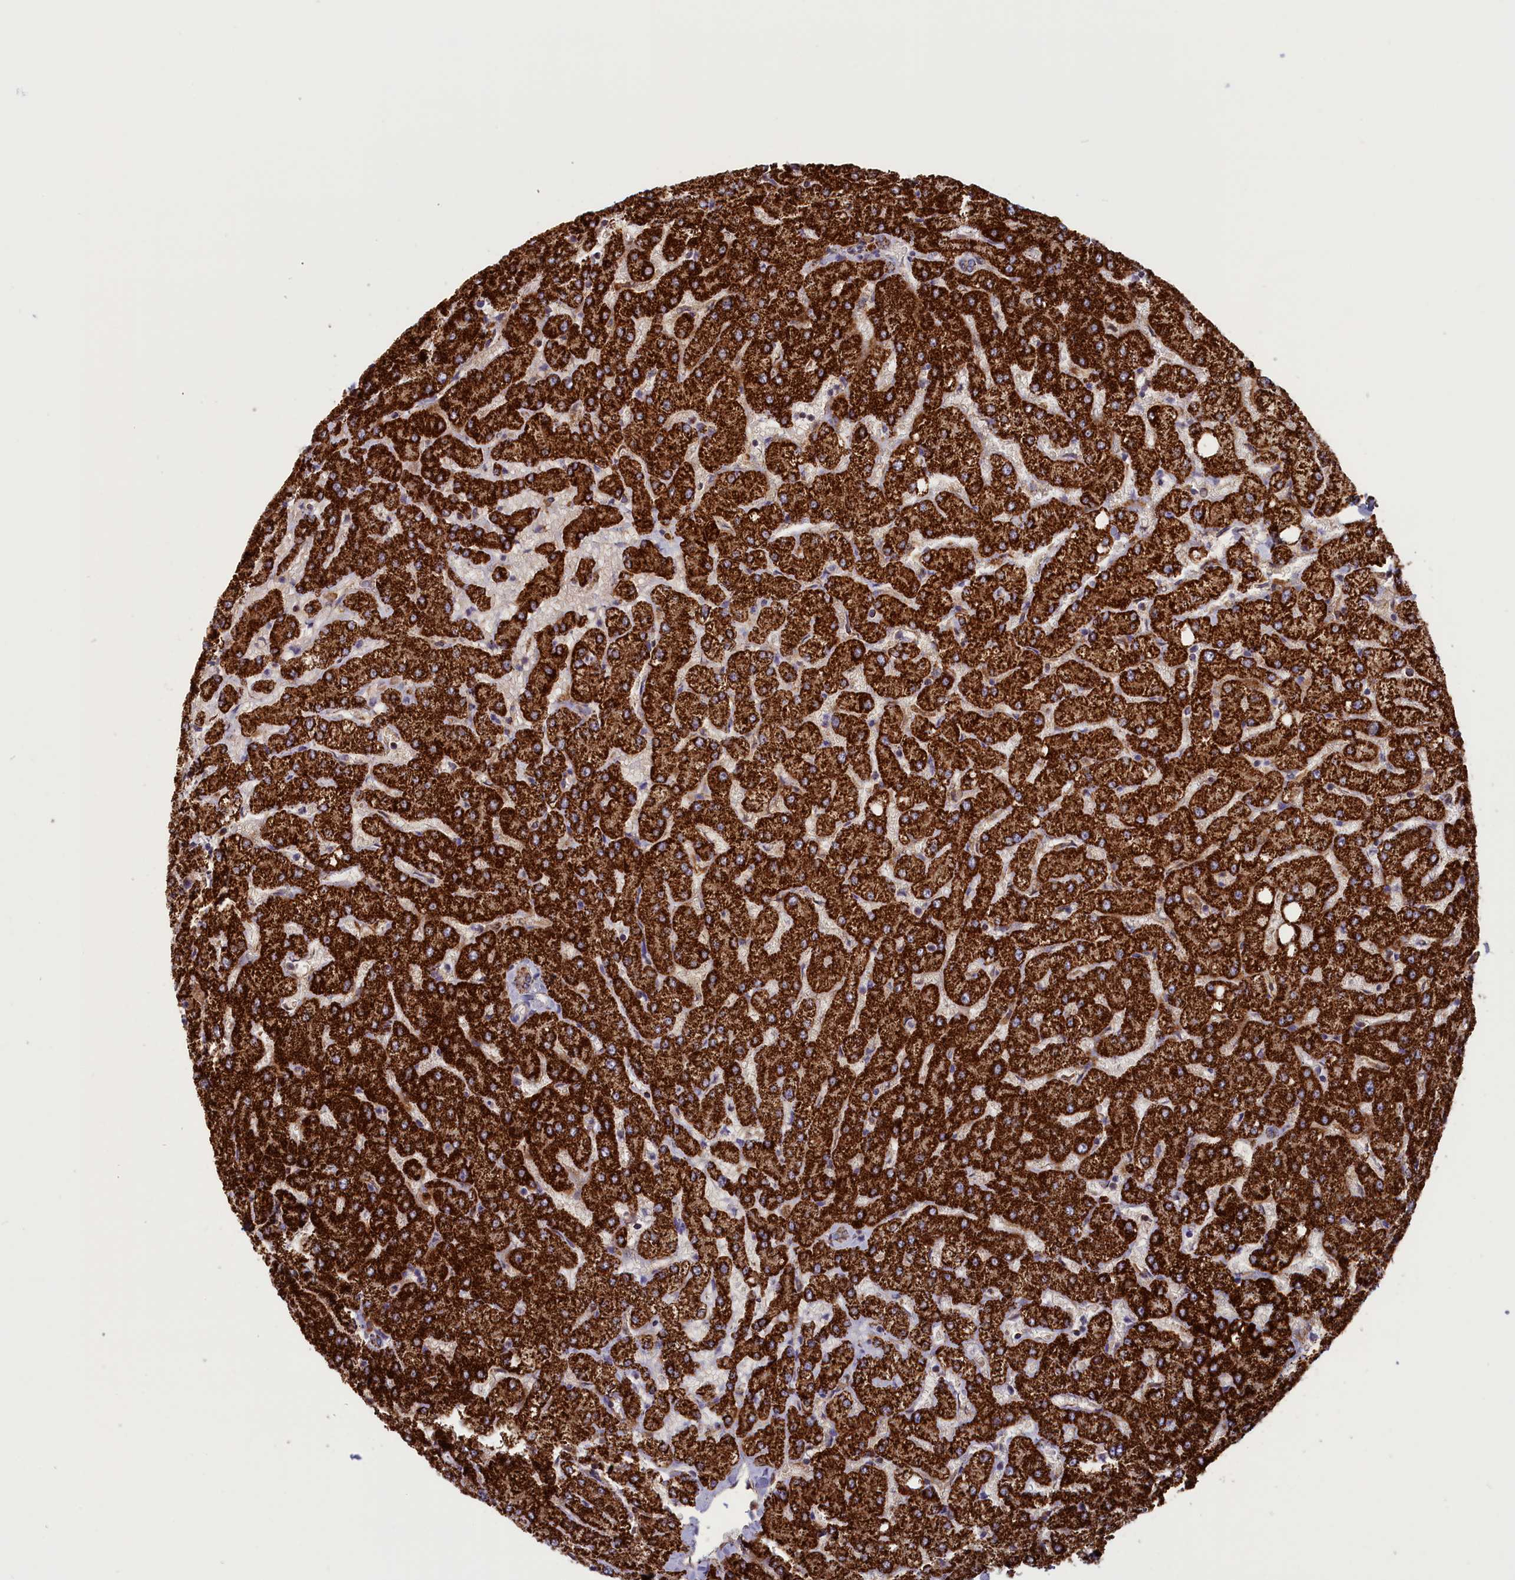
{"staining": {"intensity": "moderate", "quantity": ">75%", "location": "cytoplasmic/membranous"}, "tissue": "liver", "cell_type": "Cholangiocytes", "image_type": "normal", "snomed": [{"axis": "morphology", "description": "Normal tissue, NOS"}, {"axis": "topography", "description": "Liver"}], "caption": "Approximately >75% of cholangiocytes in benign liver exhibit moderate cytoplasmic/membranous protein positivity as visualized by brown immunohistochemical staining.", "gene": "ISOC2", "patient": {"sex": "female", "age": 54}}